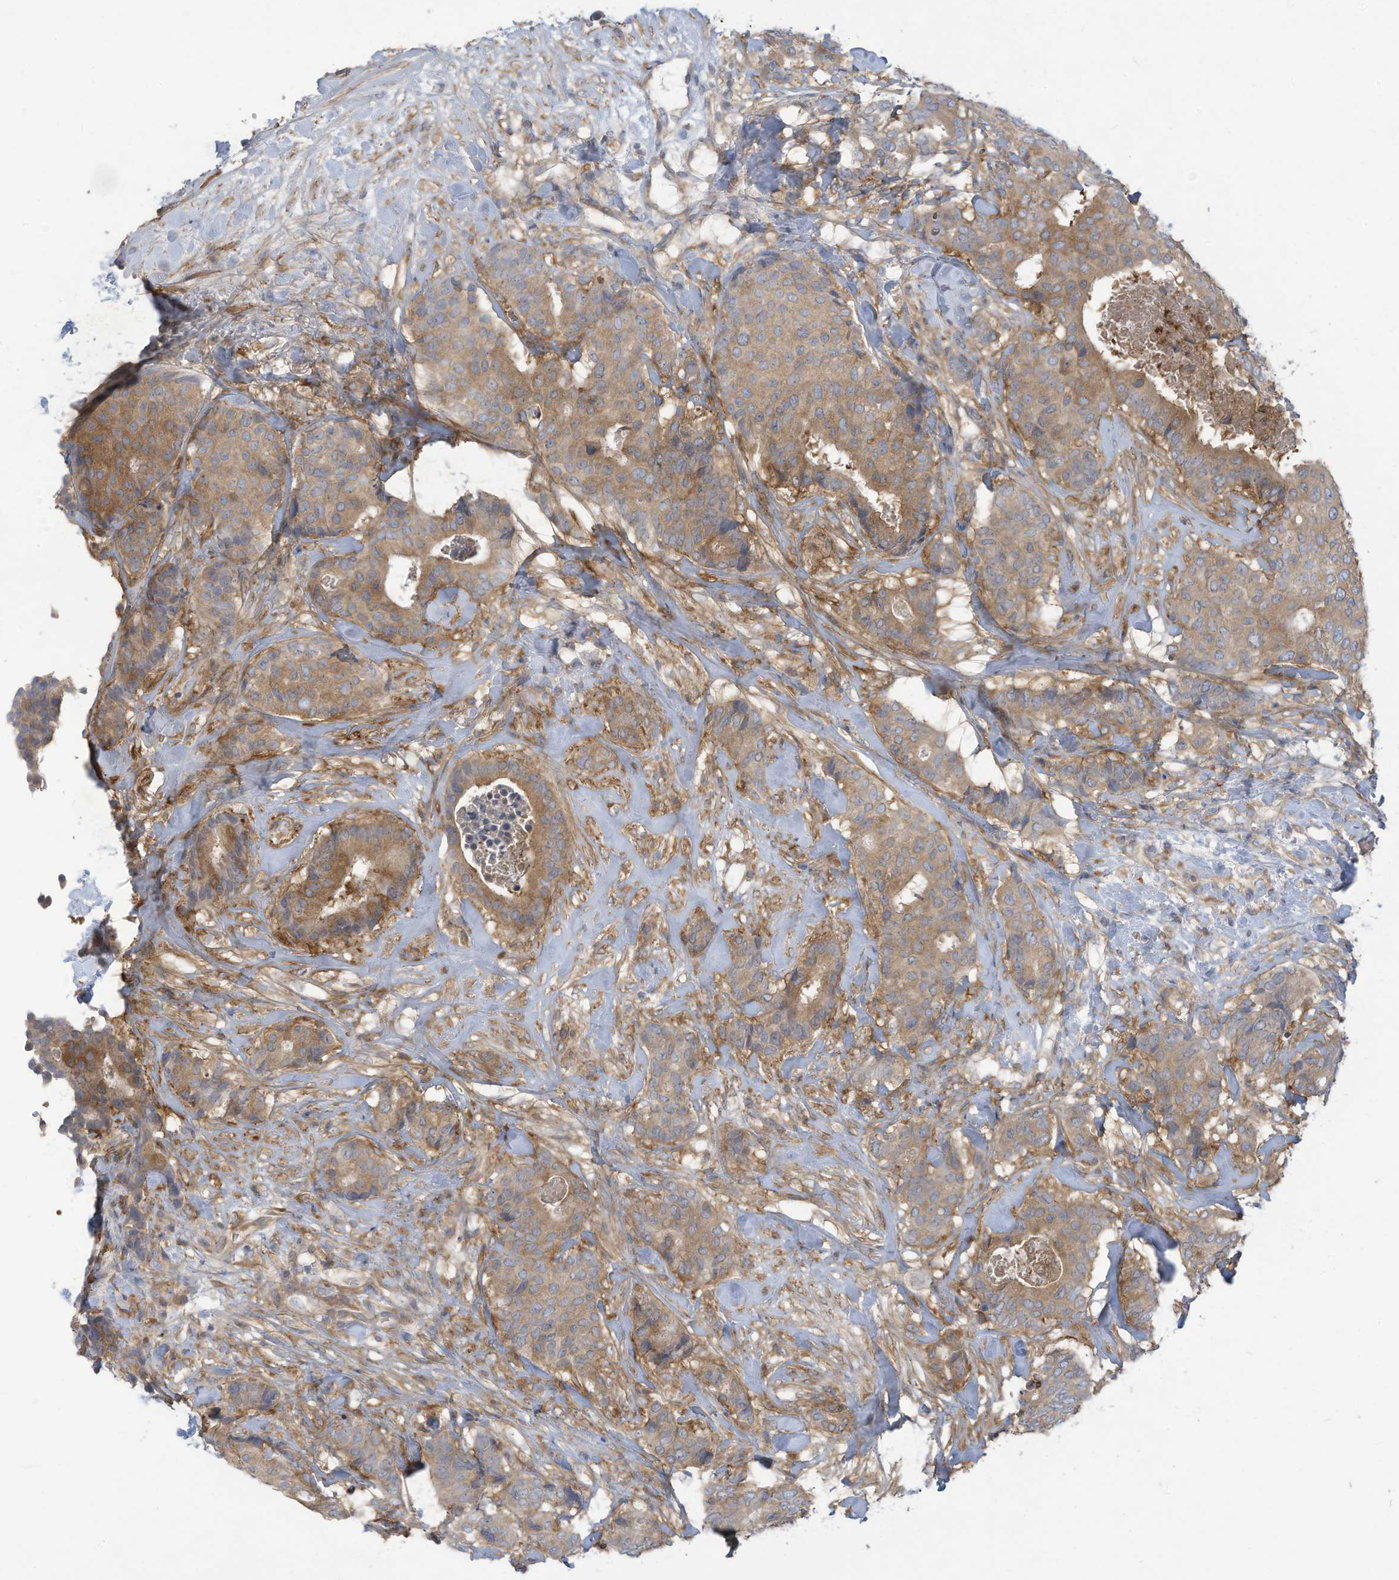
{"staining": {"intensity": "moderate", "quantity": ">75%", "location": "cytoplasmic/membranous"}, "tissue": "breast cancer", "cell_type": "Tumor cells", "image_type": "cancer", "snomed": [{"axis": "morphology", "description": "Duct carcinoma"}, {"axis": "topography", "description": "Breast"}], "caption": "Immunohistochemical staining of breast intraductal carcinoma demonstrates moderate cytoplasmic/membranous protein positivity in approximately >75% of tumor cells. Using DAB (3,3'-diaminobenzidine) (brown) and hematoxylin (blue) stains, captured at high magnification using brightfield microscopy.", "gene": "ADI1", "patient": {"sex": "female", "age": 75}}